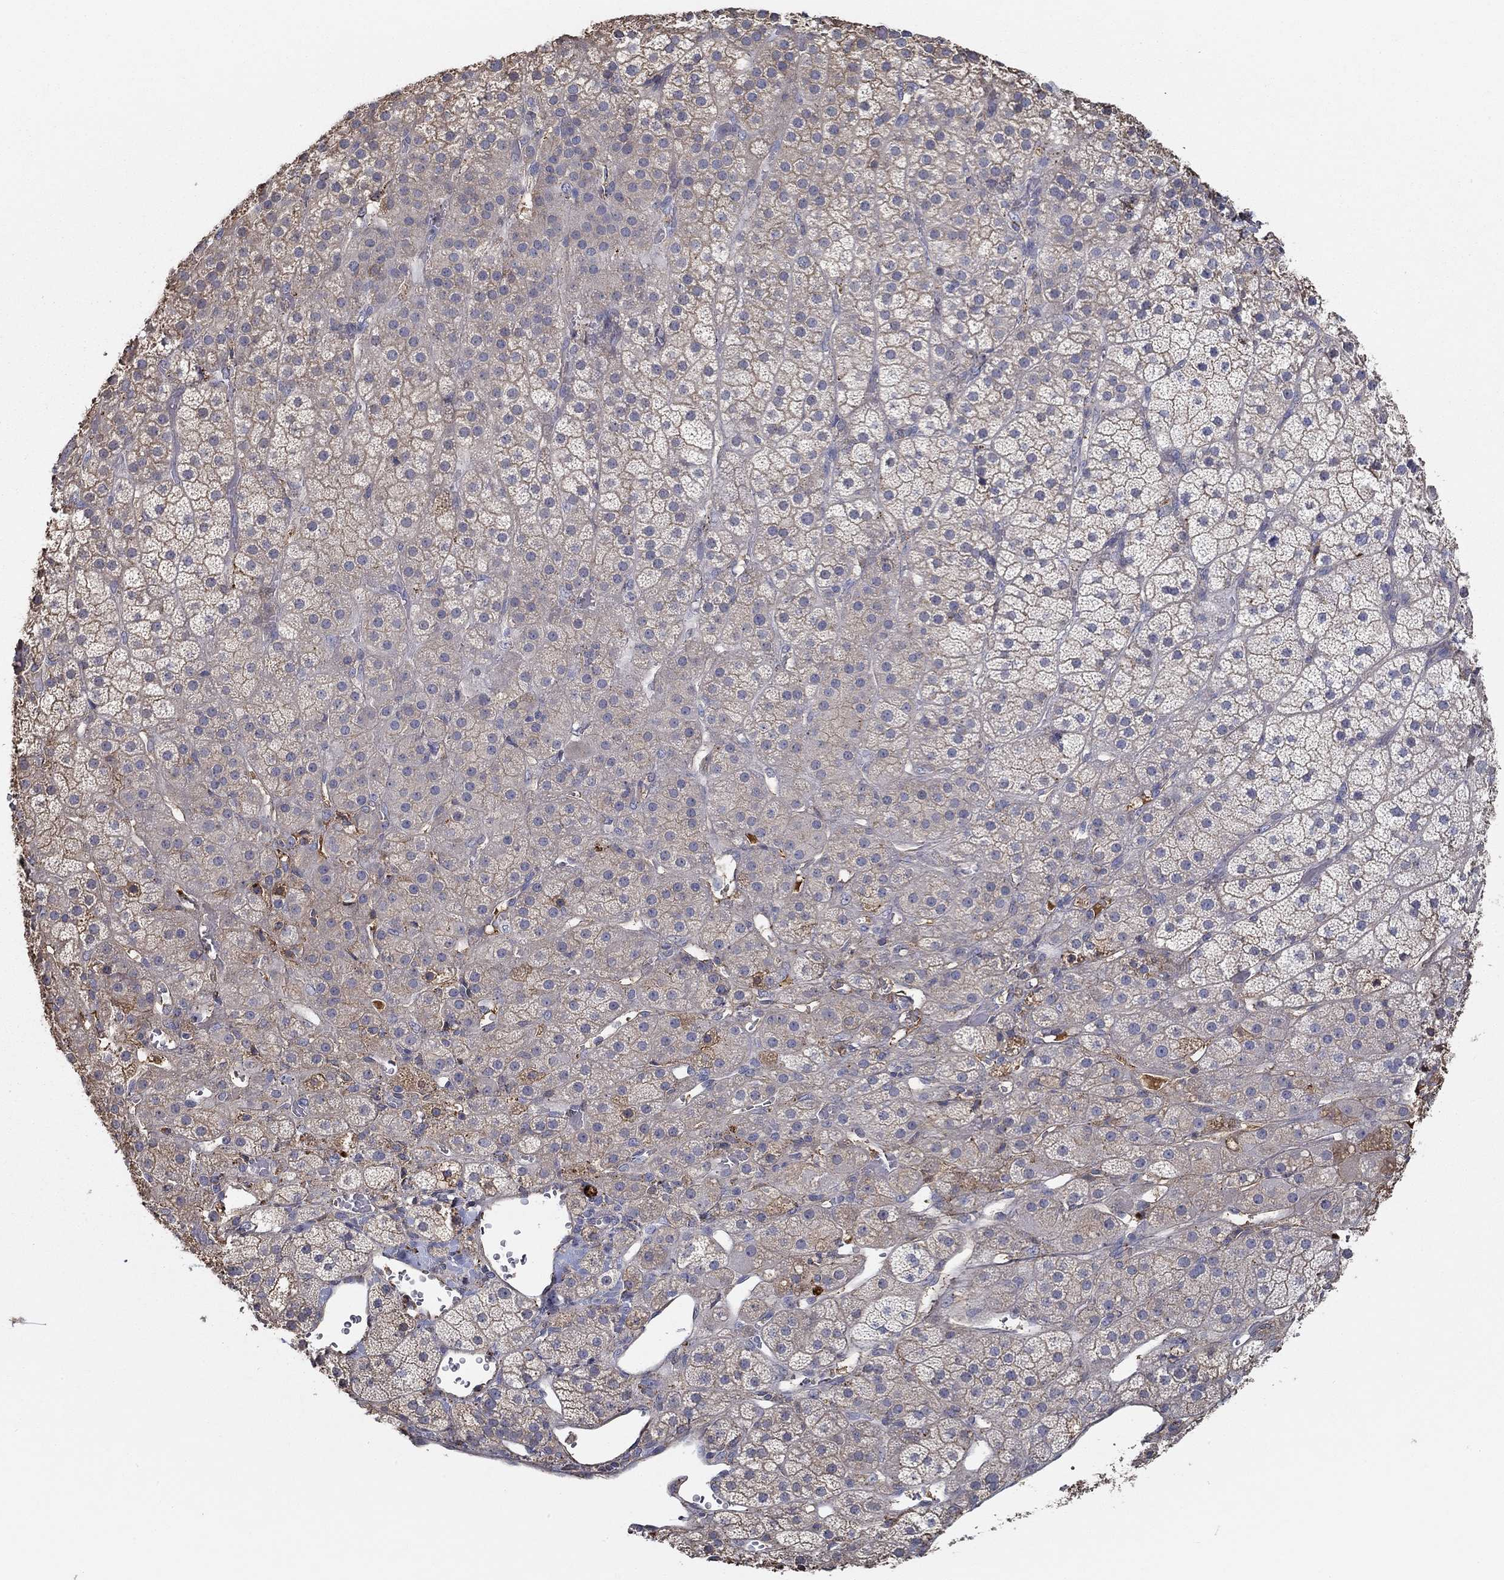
{"staining": {"intensity": "weak", "quantity": "25%-75%", "location": "cytoplasmic/membranous"}, "tissue": "adrenal gland", "cell_type": "Glandular cells", "image_type": "normal", "snomed": [{"axis": "morphology", "description": "Normal tissue, NOS"}, {"axis": "topography", "description": "Adrenal gland"}], "caption": "Protein expression analysis of unremarkable human adrenal gland reveals weak cytoplasmic/membranous positivity in about 25%-75% of glandular cells.", "gene": "IL10", "patient": {"sex": "male", "age": 57}}